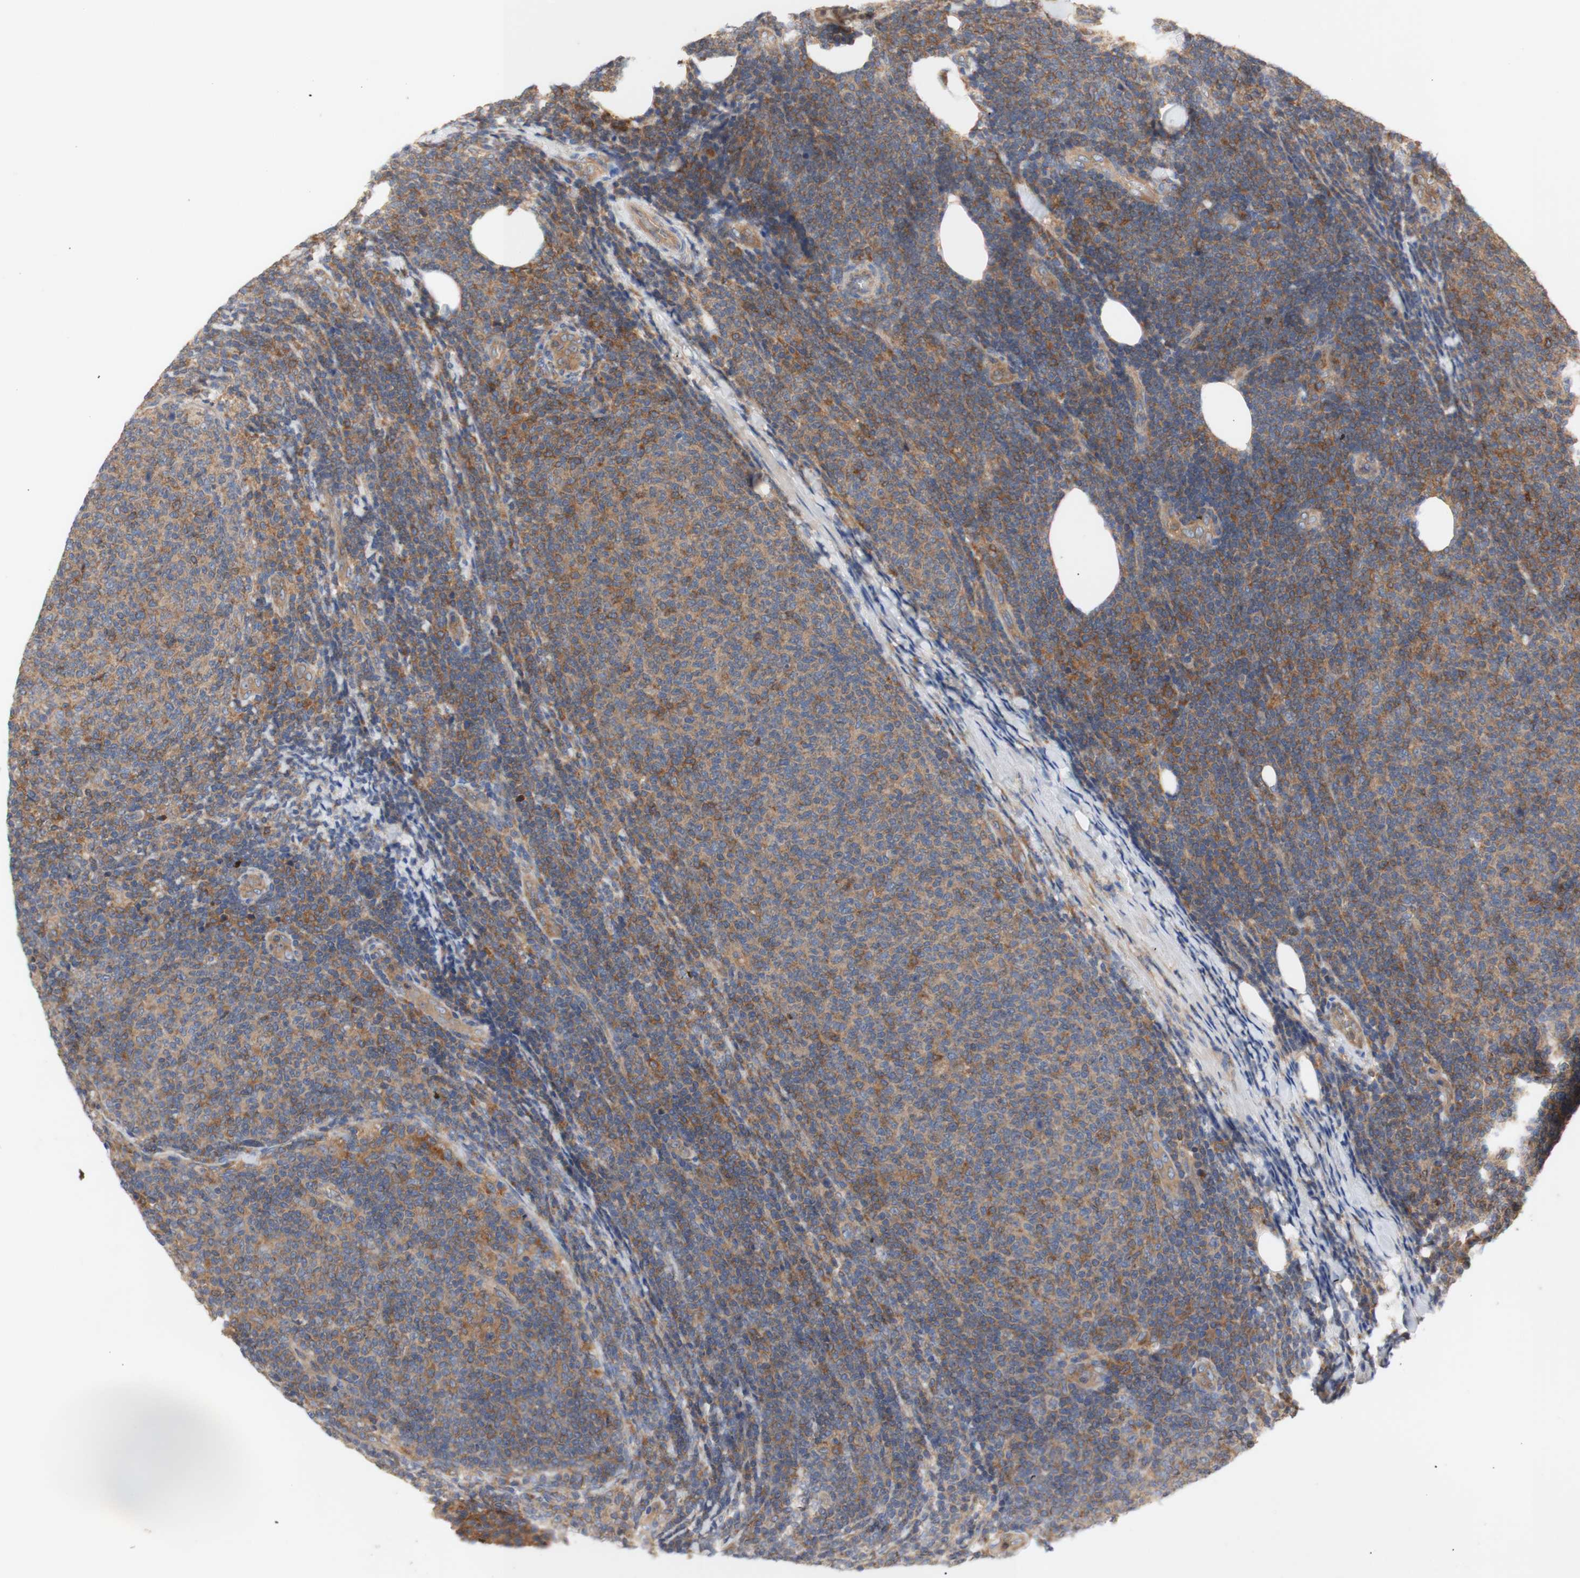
{"staining": {"intensity": "weak", "quantity": ">75%", "location": "cytoplasmic/membranous"}, "tissue": "lymphoma", "cell_type": "Tumor cells", "image_type": "cancer", "snomed": [{"axis": "morphology", "description": "Malignant lymphoma, non-Hodgkin's type, Low grade"}, {"axis": "topography", "description": "Lymph node"}], "caption": "High-magnification brightfield microscopy of low-grade malignant lymphoma, non-Hodgkin's type stained with DAB (3,3'-diaminobenzidine) (brown) and counterstained with hematoxylin (blue). tumor cells exhibit weak cytoplasmic/membranous staining is identified in about>75% of cells. (DAB = brown stain, brightfield microscopy at high magnification).", "gene": "IKBKG", "patient": {"sex": "male", "age": 66}}